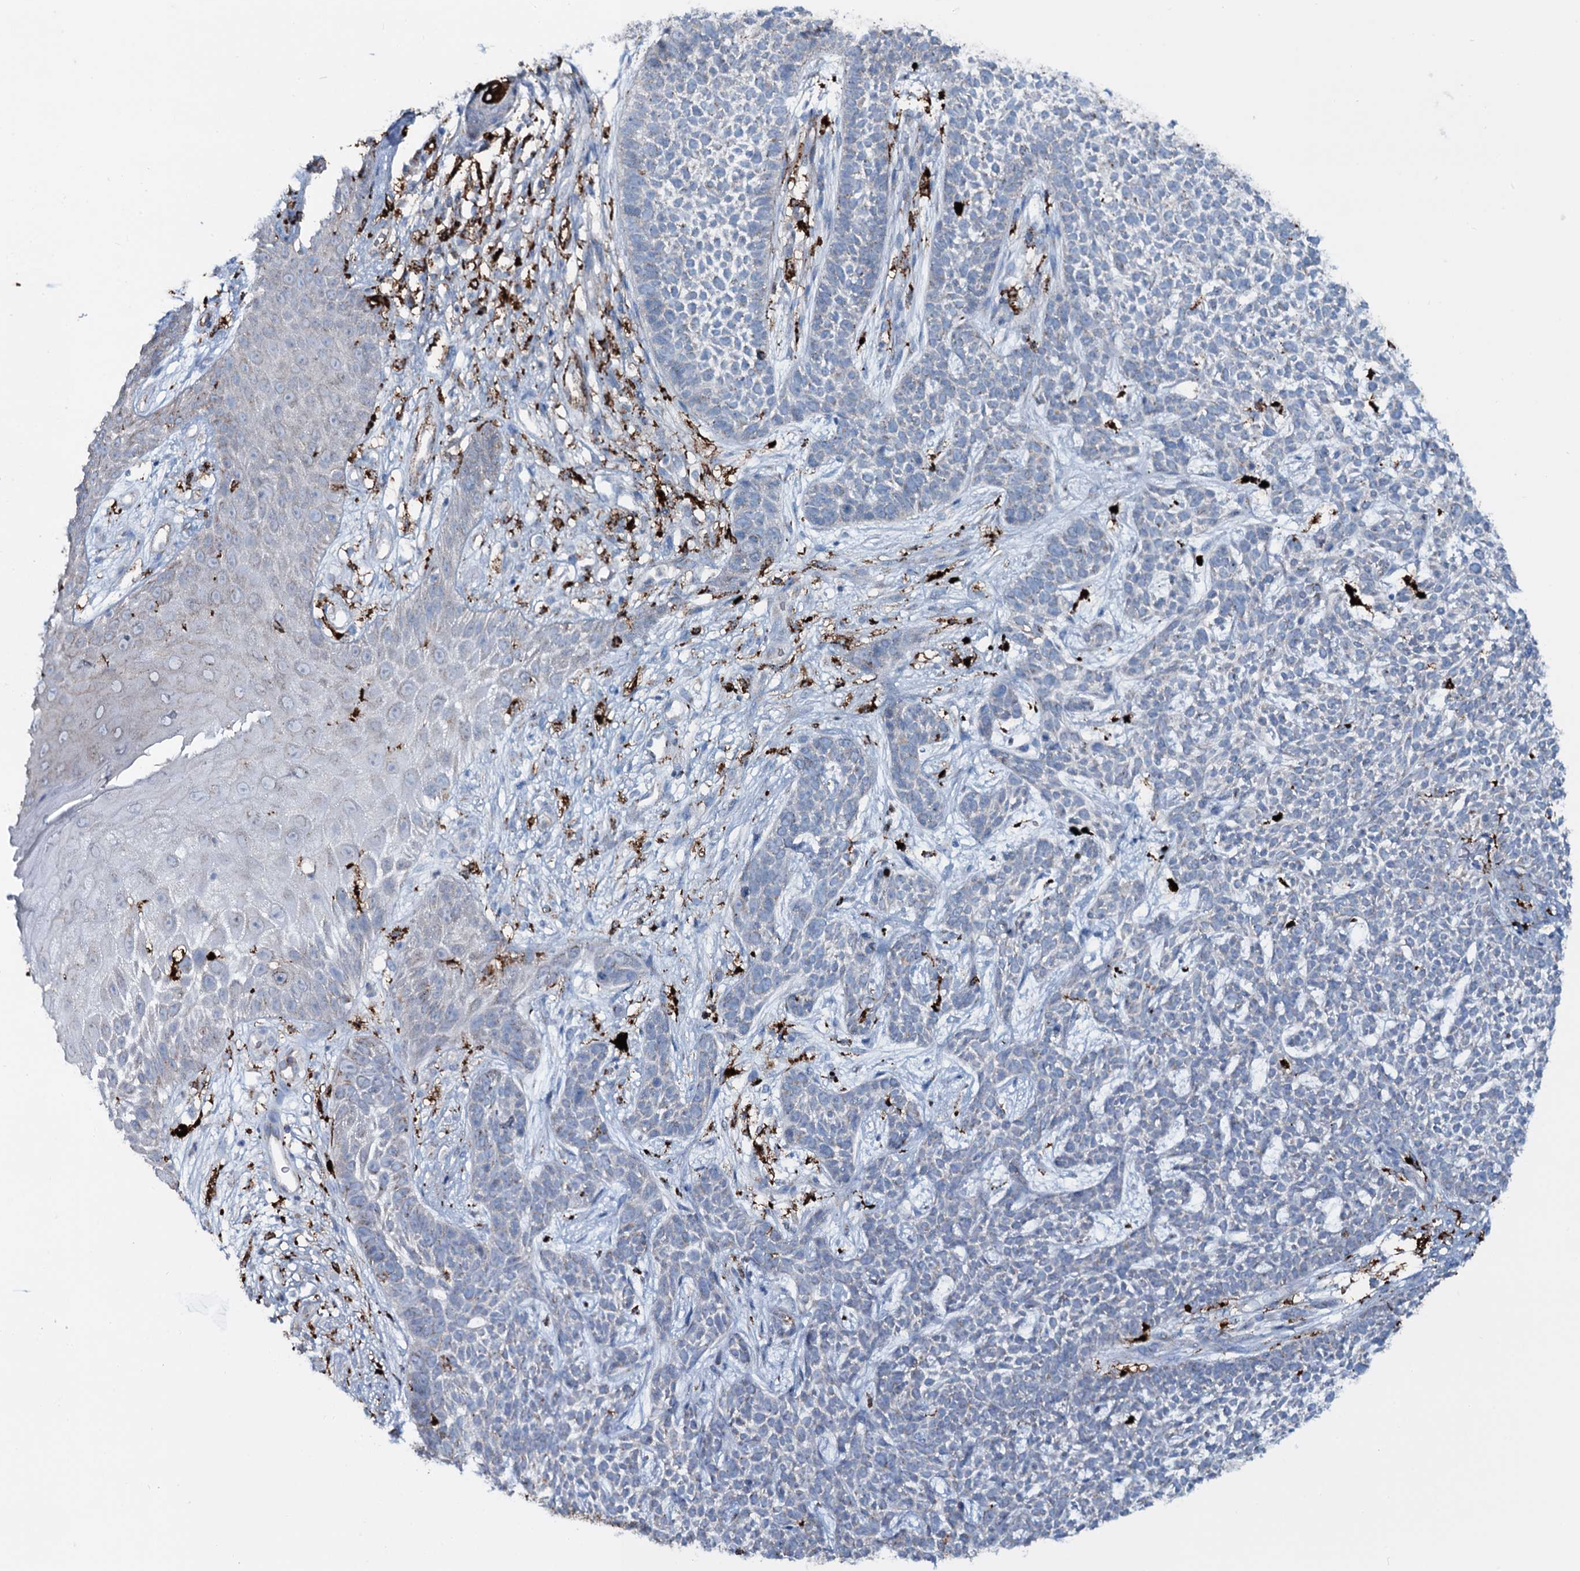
{"staining": {"intensity": "negative", "quantity": "none", "location": "none"}, "tissue": "skin cancer", "cell_type": "Tumor cells", "image_type": "cancer", "snomed": [{"axis": "morphology", "description": "Basal cell carcinoma"}, {"axis": "topography", "description": "Skin"}], "caption": "Photomicrograph shows no protein staining in tumor cells of skin cancer (basal cell carcinoma) tissue.", "gene": "OSBPL2", "patient": {"sex": "female", "age": 84}}